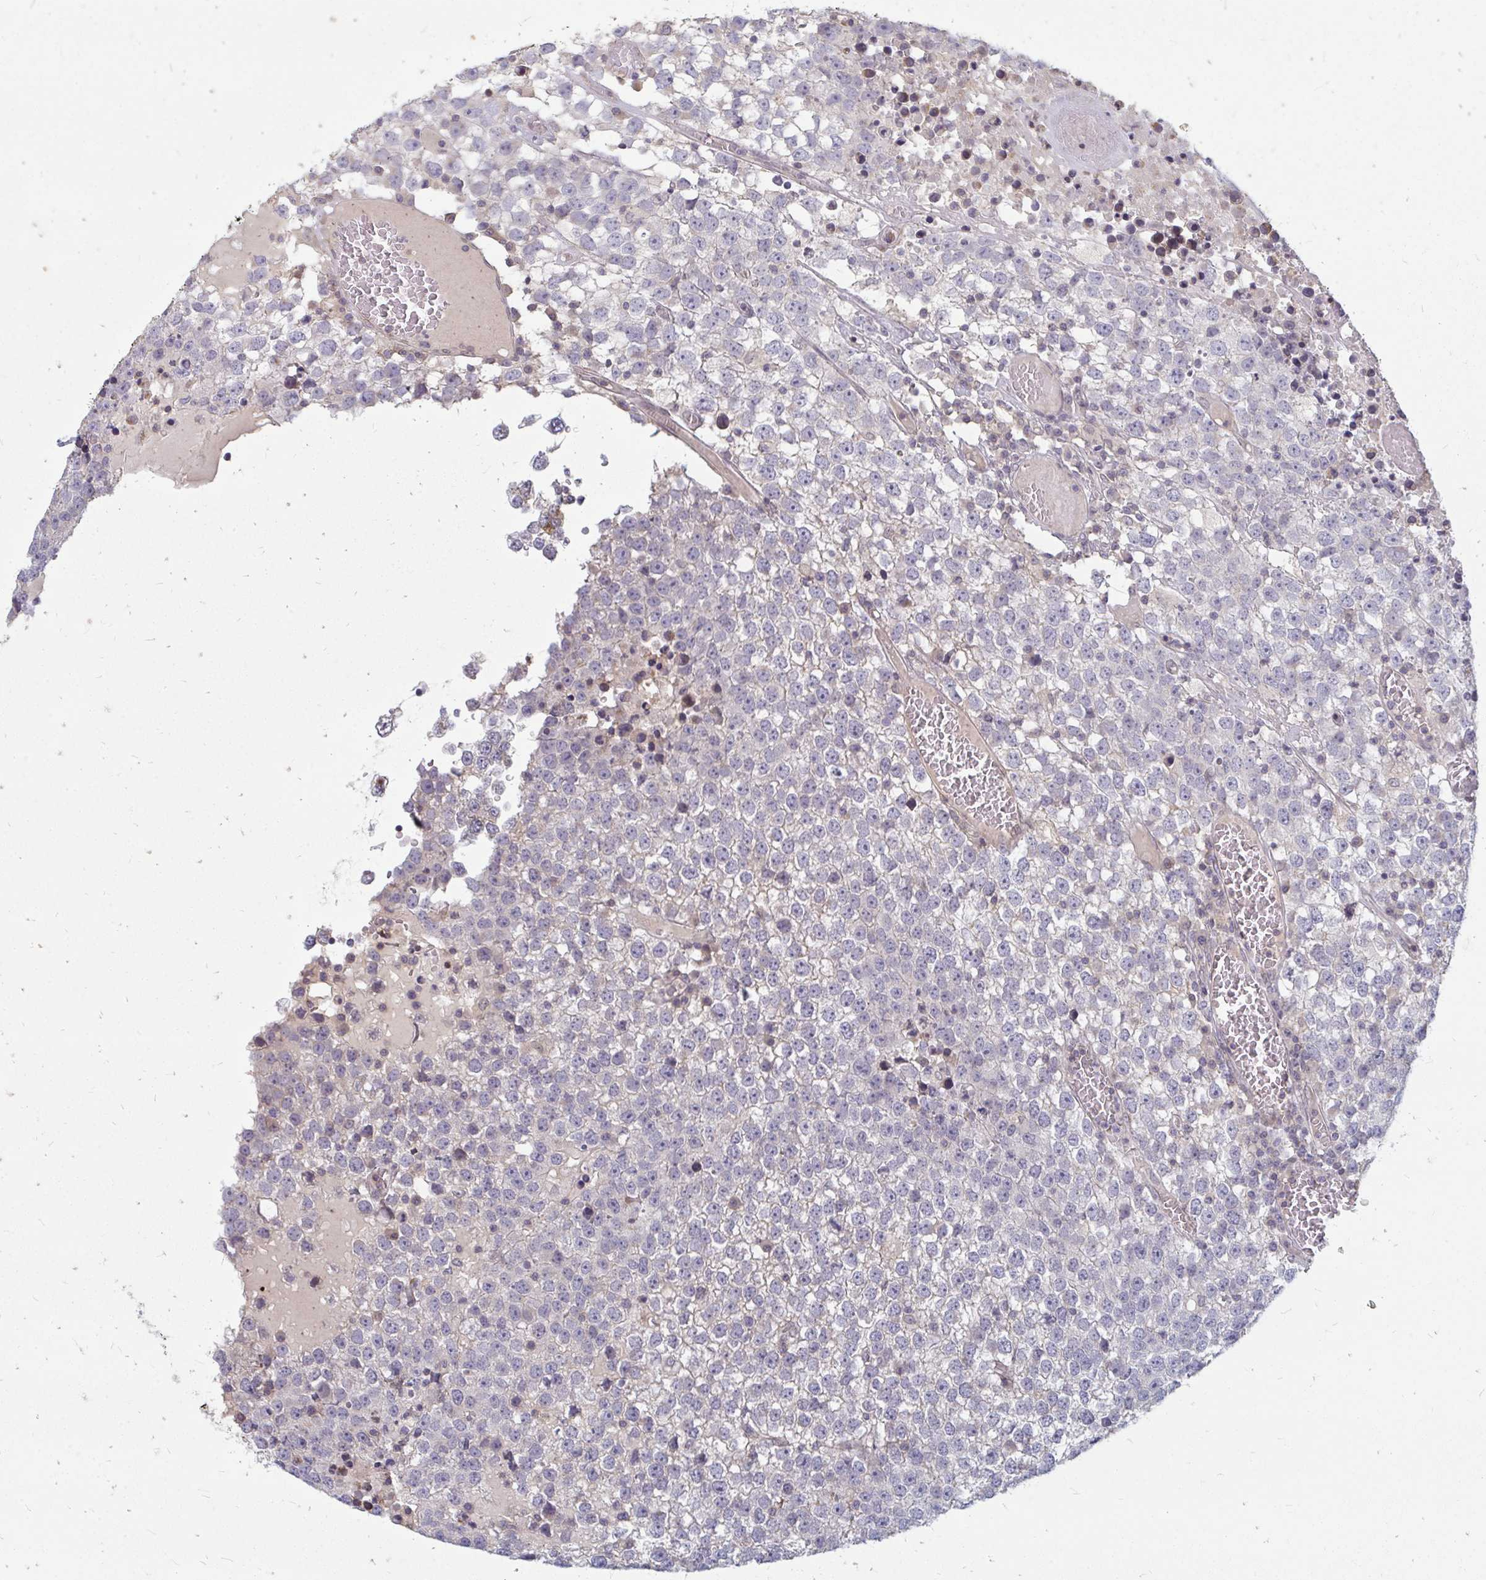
{"staining": {"intensity": "negative", "quantity": "none", "location": "none"}, "tissue": "testis cancer", "cell_type": "Tumor cells", "image_type": "cancer", "snomed": [{"axis": "morphology", "description": "Seminoma, NOS"}, {"axis": "topography", "description": "Testis"}], "caption": "The histopathology image displays no significant positivity in tumor cells of testis seminoma.", "gene": "GPC5", "patient": {"sex": "male", "age": 65}}